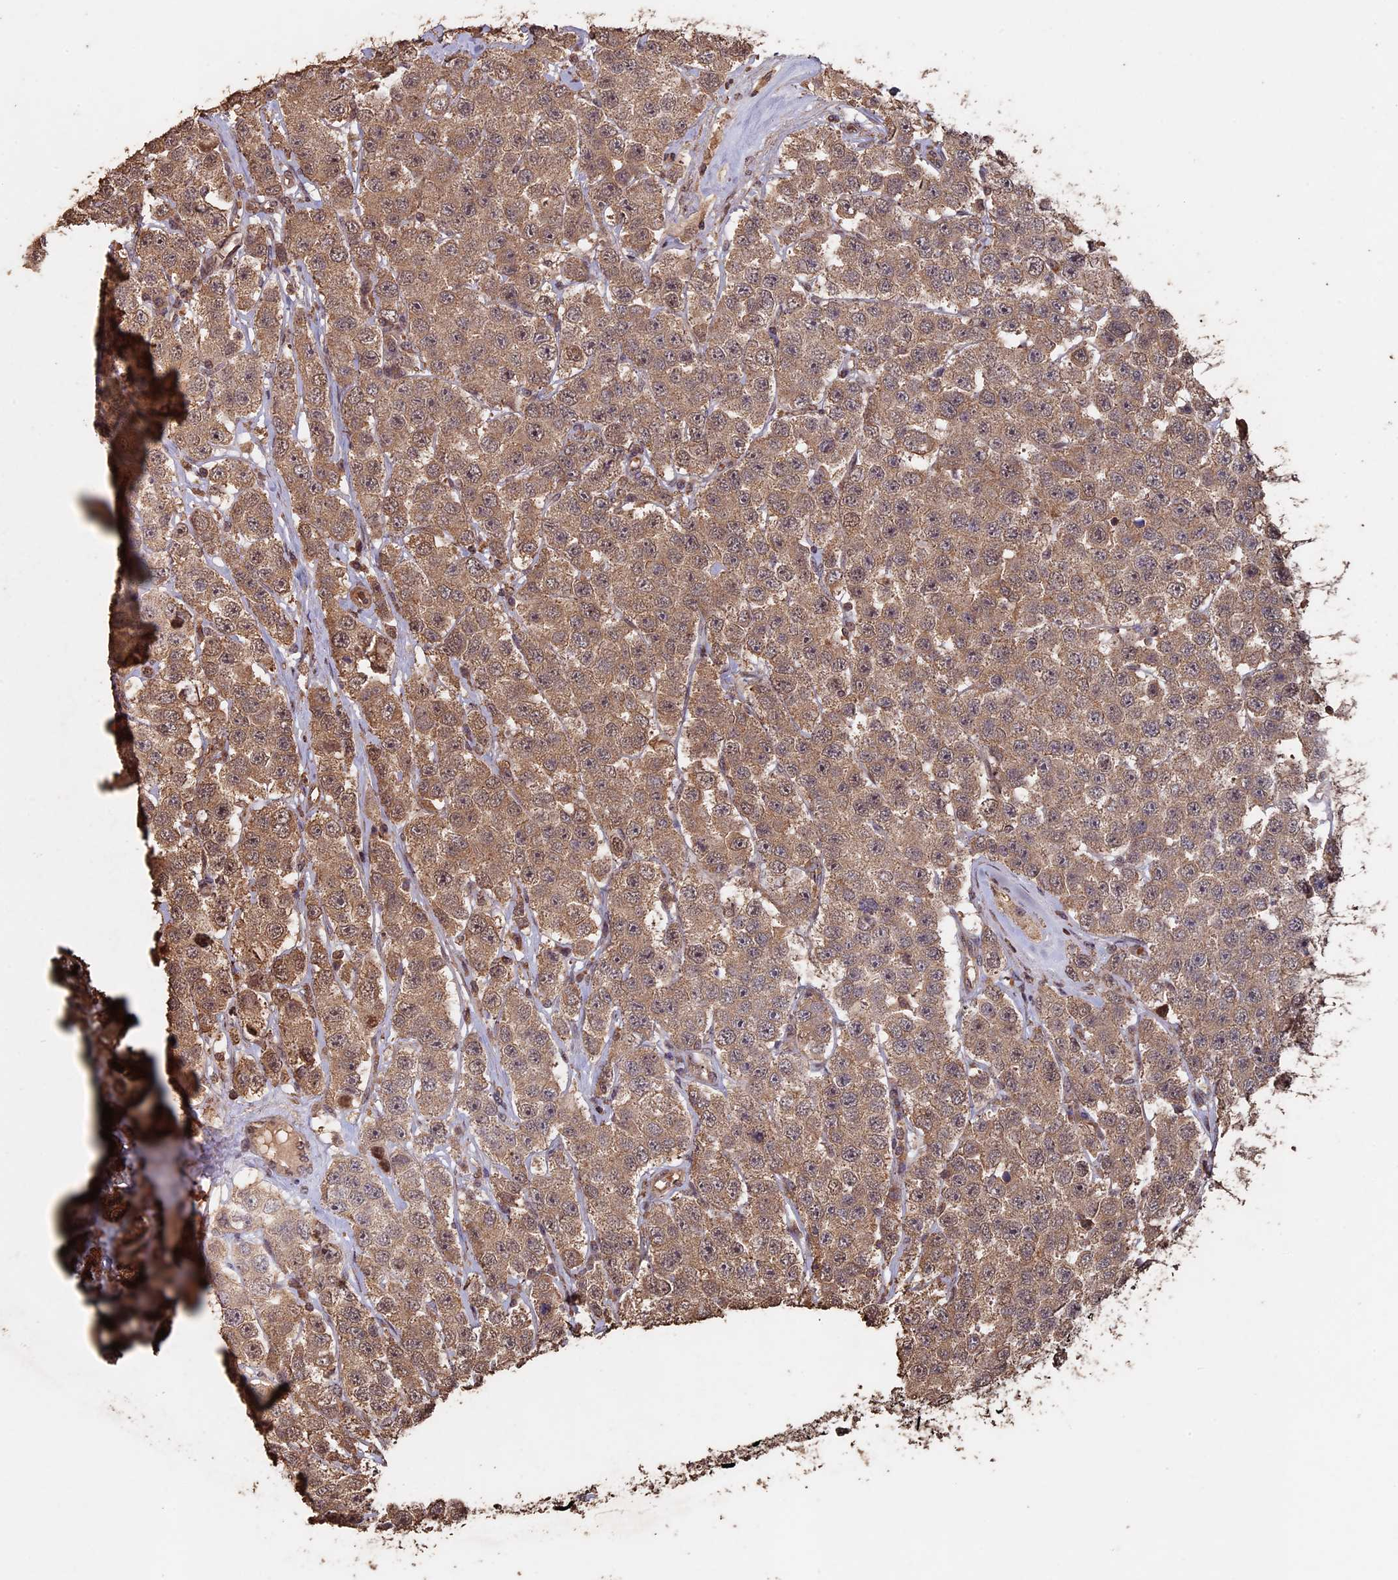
{"staining": {"intensity": "moderate", "quantity": ">75%", "location": "cytoplasmic/membranous"}, "tissue": "testis cancer", "cell_type": "Tumor cells", "image_type": "cancer", "snomed": [{"axis": "morphology", "description": "Seminoma, NOS"}, {"axis": "topography", "description": "Testis"}], "caption": "This image demonstrates immunohistochemistry staining of human testis cancer (seminoma), with medium moderate cytoplasmic/membranous positivity in approximately >75% of tumor cells.", "gene": "HUNK", "patient": {"sex": "male", "age": 28}}